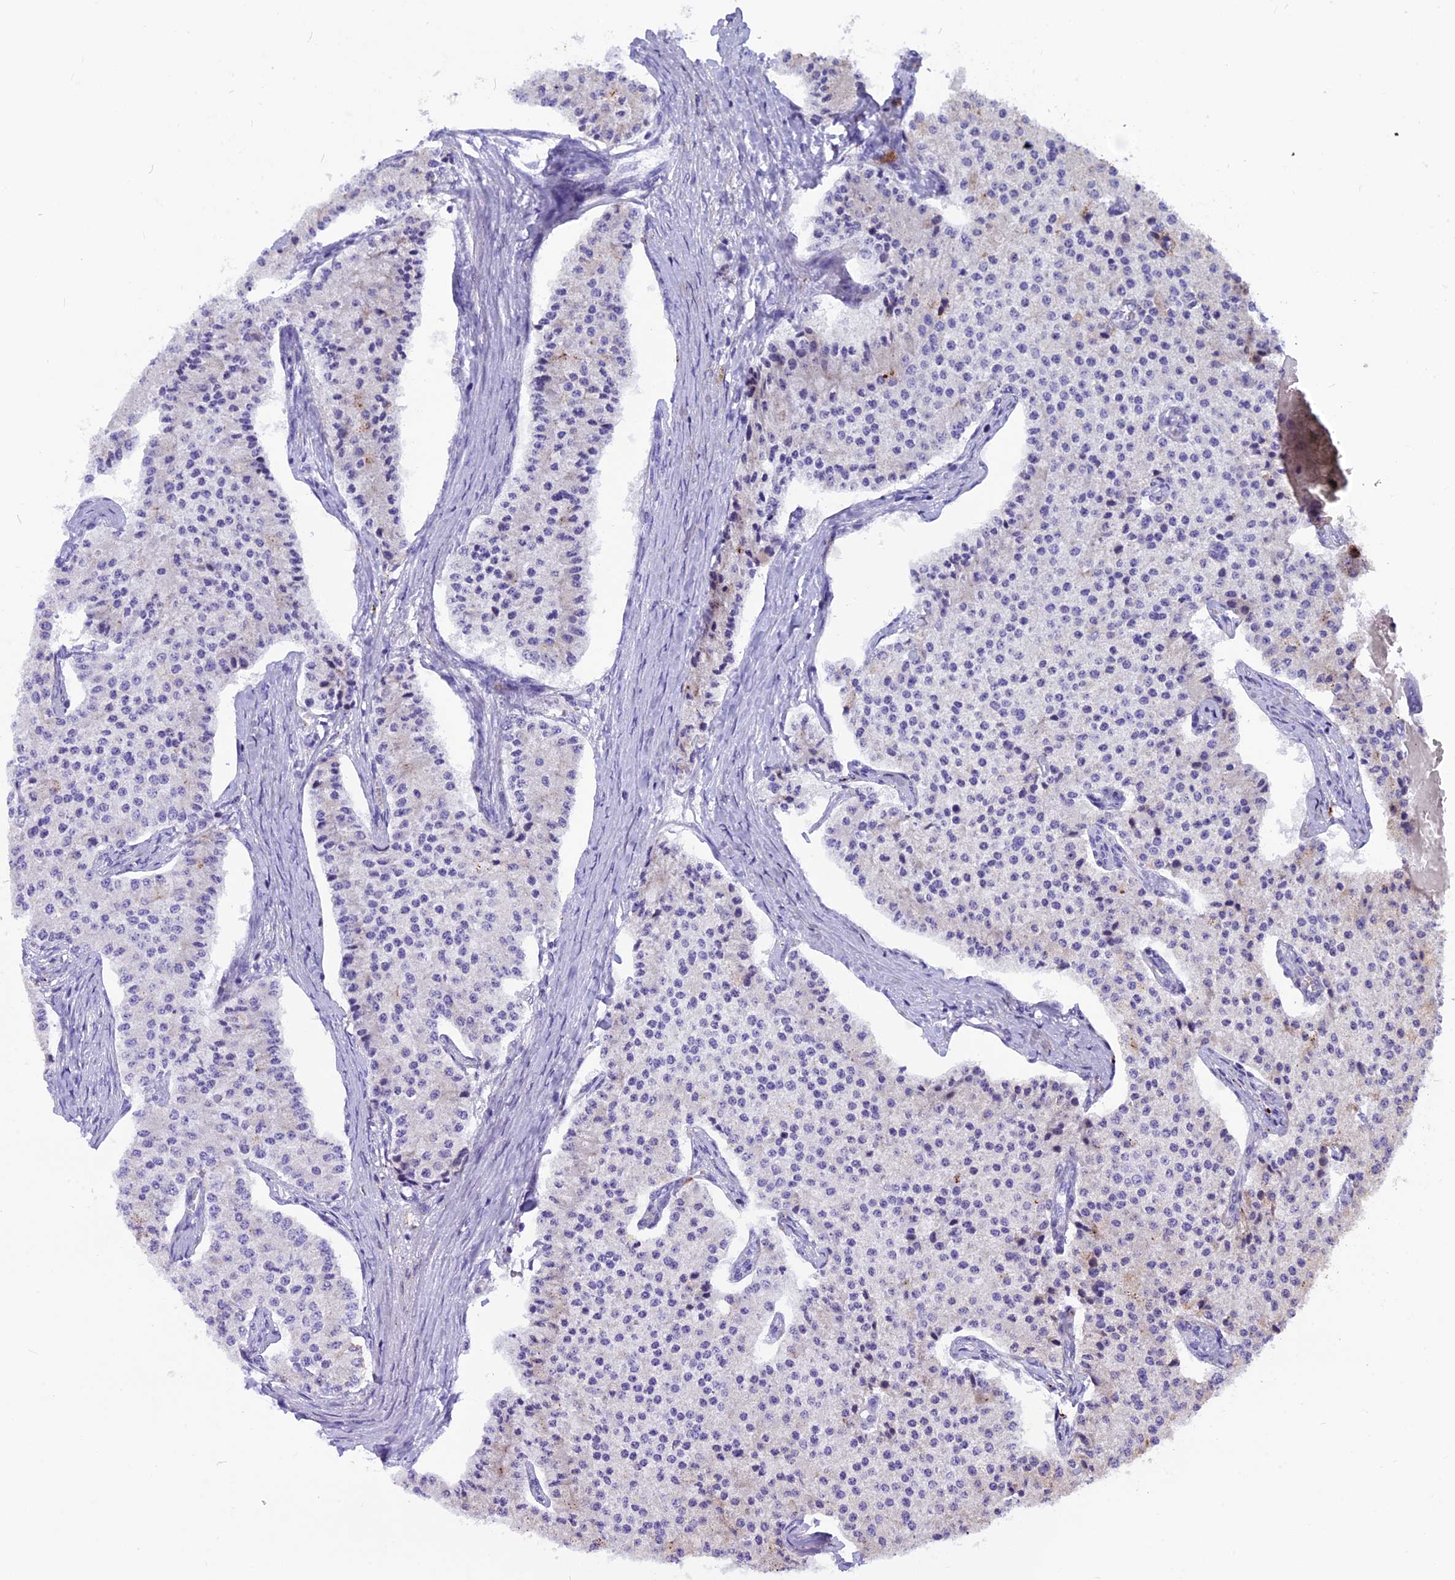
{"staining": {"intensity": "negative", "quantity": "none", "location": "none"}, "tissue": "carcinoid", "cell_type": "Tumor cells", "image_type": "cancer", "snomed": [{"axis": "morphology", "description": "Carcinoid, malignant, NOS"}, {"axis": "topography", "description": "Colon"}], "caption": "Carcinoid (malignant) was stained to show a protein in brown. There is no significant staining in tumor cells. Brightfield microscopy of immunohistochemistry stained with DAB (brown) and hematoxylin (blue), captured at high magnification.", "gene": "THRSP", "patient": {"sex": "female", "age": 52}}